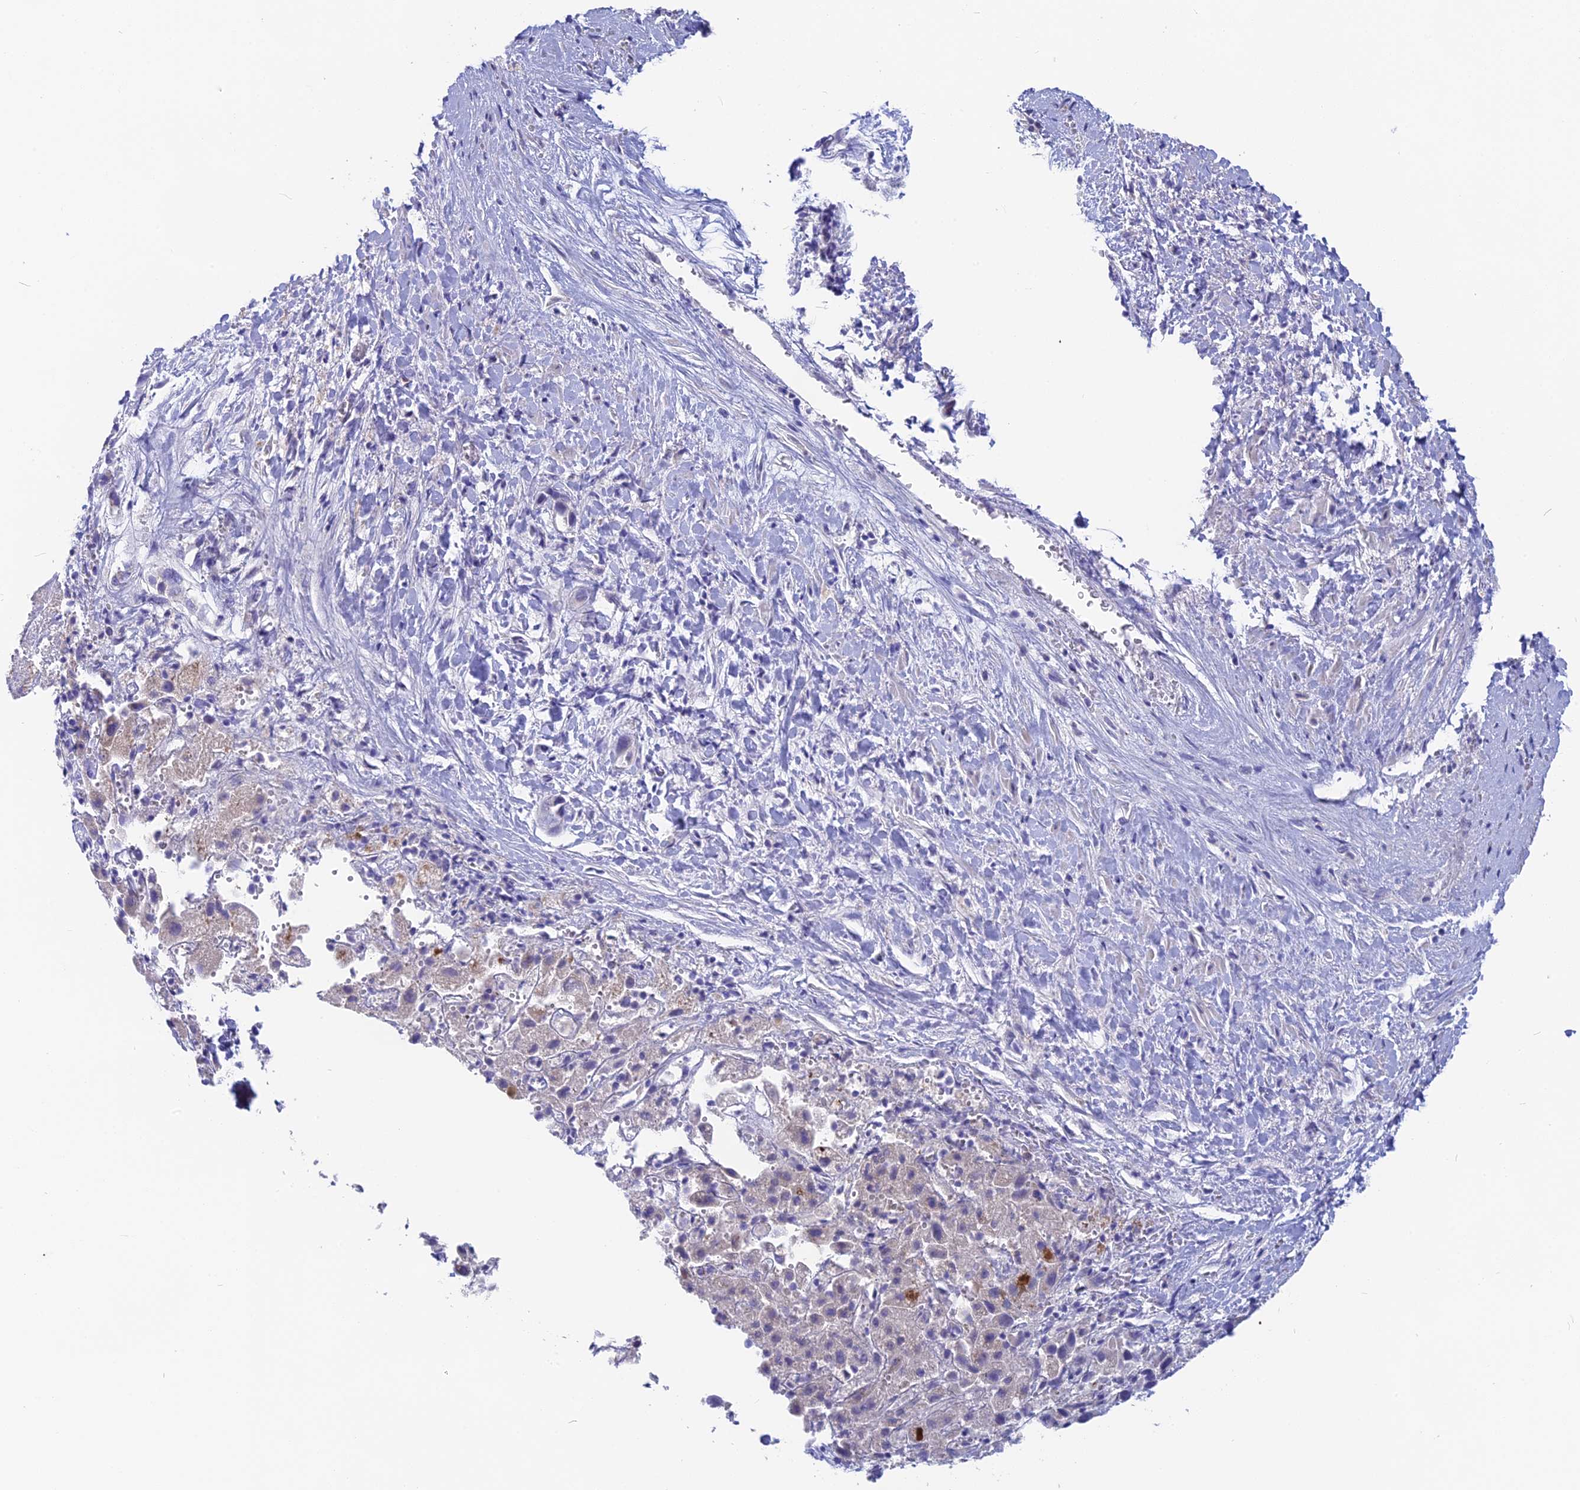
{"staining": {"intensity": "negative", "quantity": "none", "location": "none"}, "tissue": "liver cancer", "cell_type": "Tumor cells", "image_type": "cancer", "snomed": [{"axis": "morphology", "description": "Cholangiocarcinoma"}, {"axis": "topography", "description": "Liver"}], "caption": "A high-resolution histopathology image shows immunohistochemistry staining of liver cancer, which displays no significant staining in tumor cells.", "gene": "TENT4B", "patient": {"sex": "female", "age": 52}}